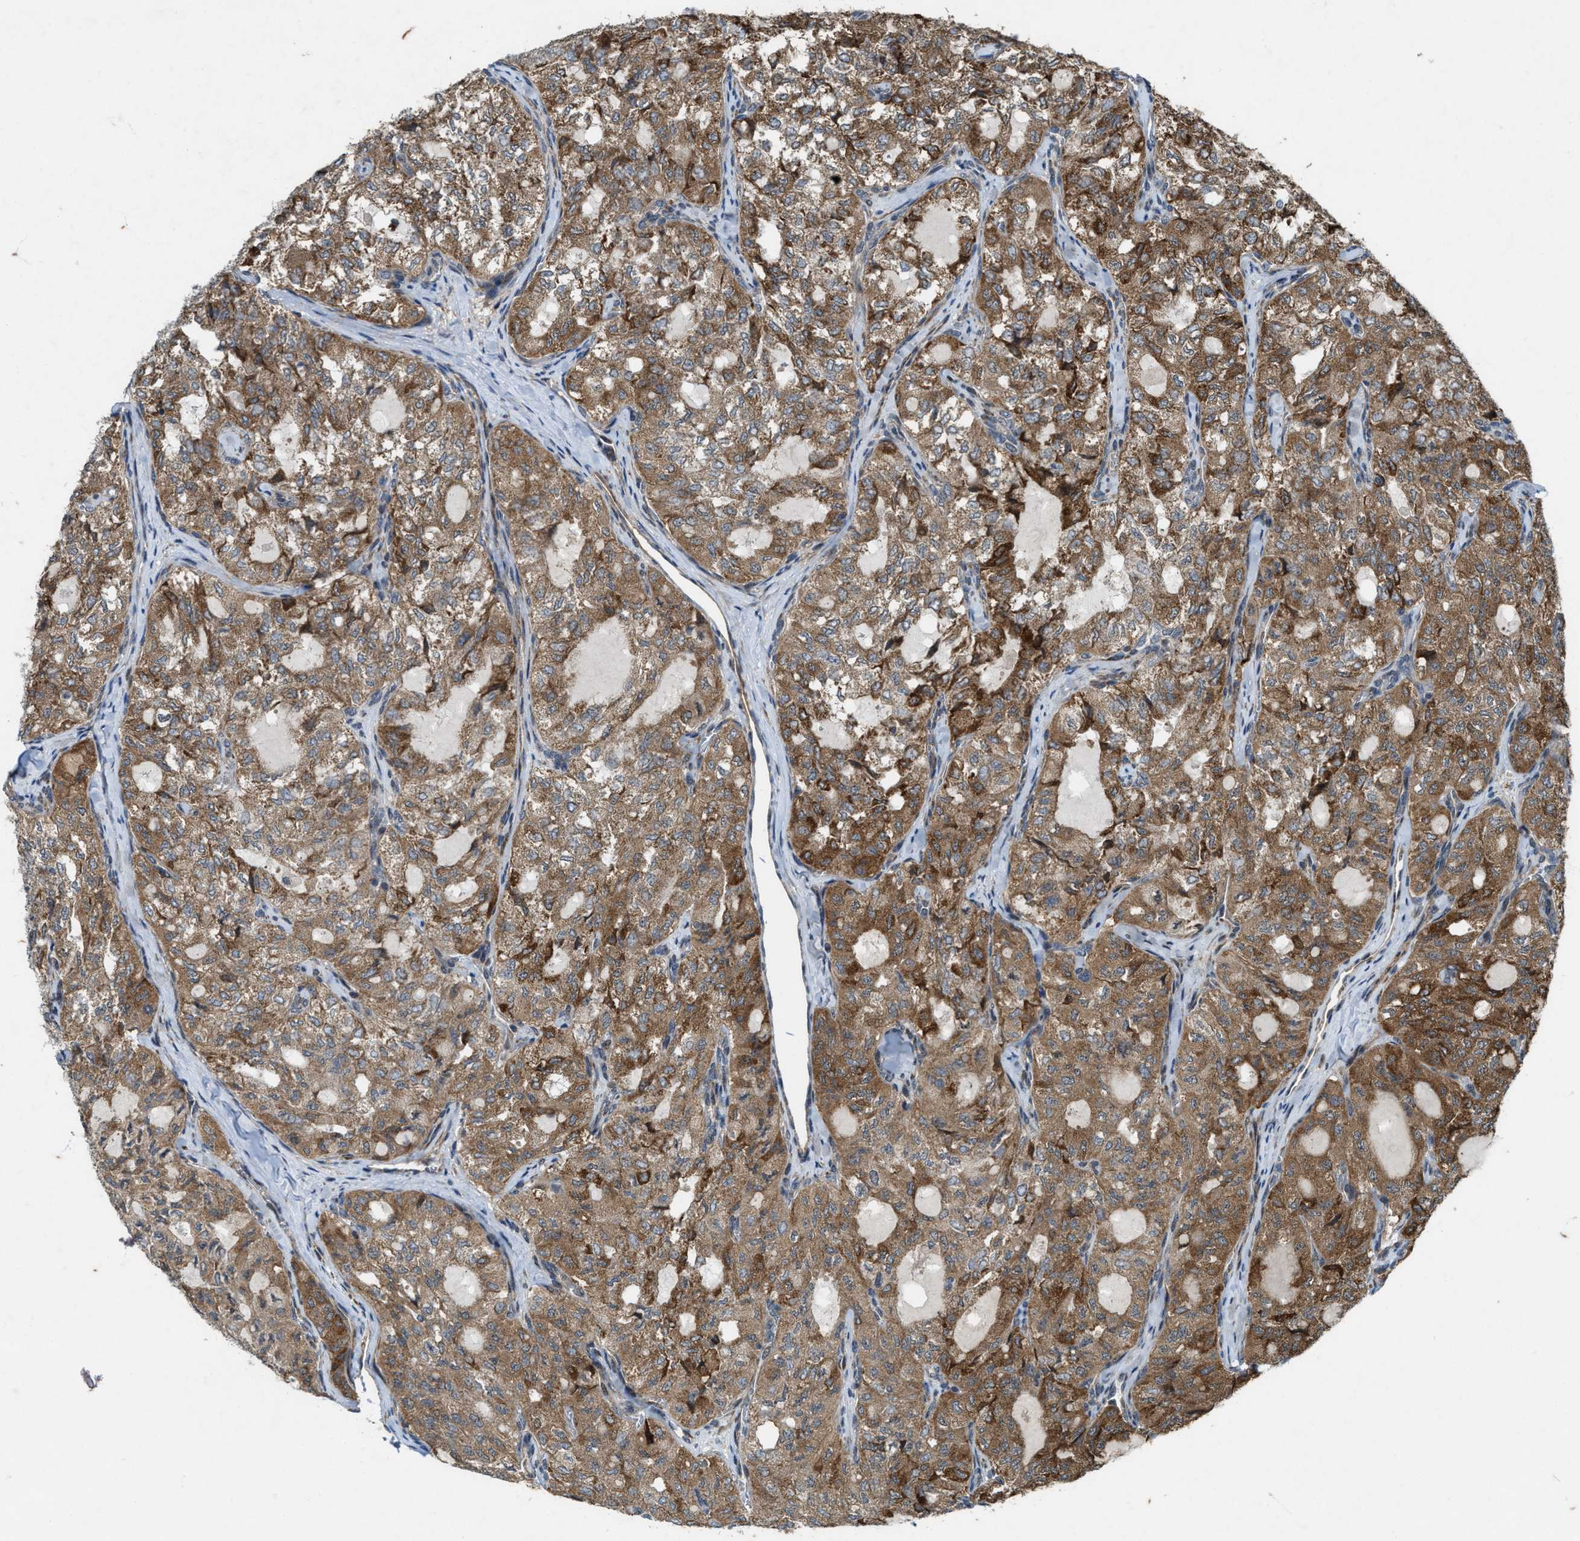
{"staining": {"intensity": "moderate", "quantity": ">75%", "location": "cytoplasmic/membranous"}, "tissue": "thyroid cancer", "cell_type": "Tumor cells", "image_type": "cancer", "snomed": [{"axis": "morphology", "description": "Follicular adenoma carcinoma, NOS"}, {"axis": "topography", "description": "Thyroid gland"}], "caption": "Tumor cells show moderate cytoplasmic/membranous staining in approximately >75% of cells in thyroid cancer (follicular adenoma carcinoma).", "gene": "LRRC72", "patient": {"sex": "male", "age": 75}}